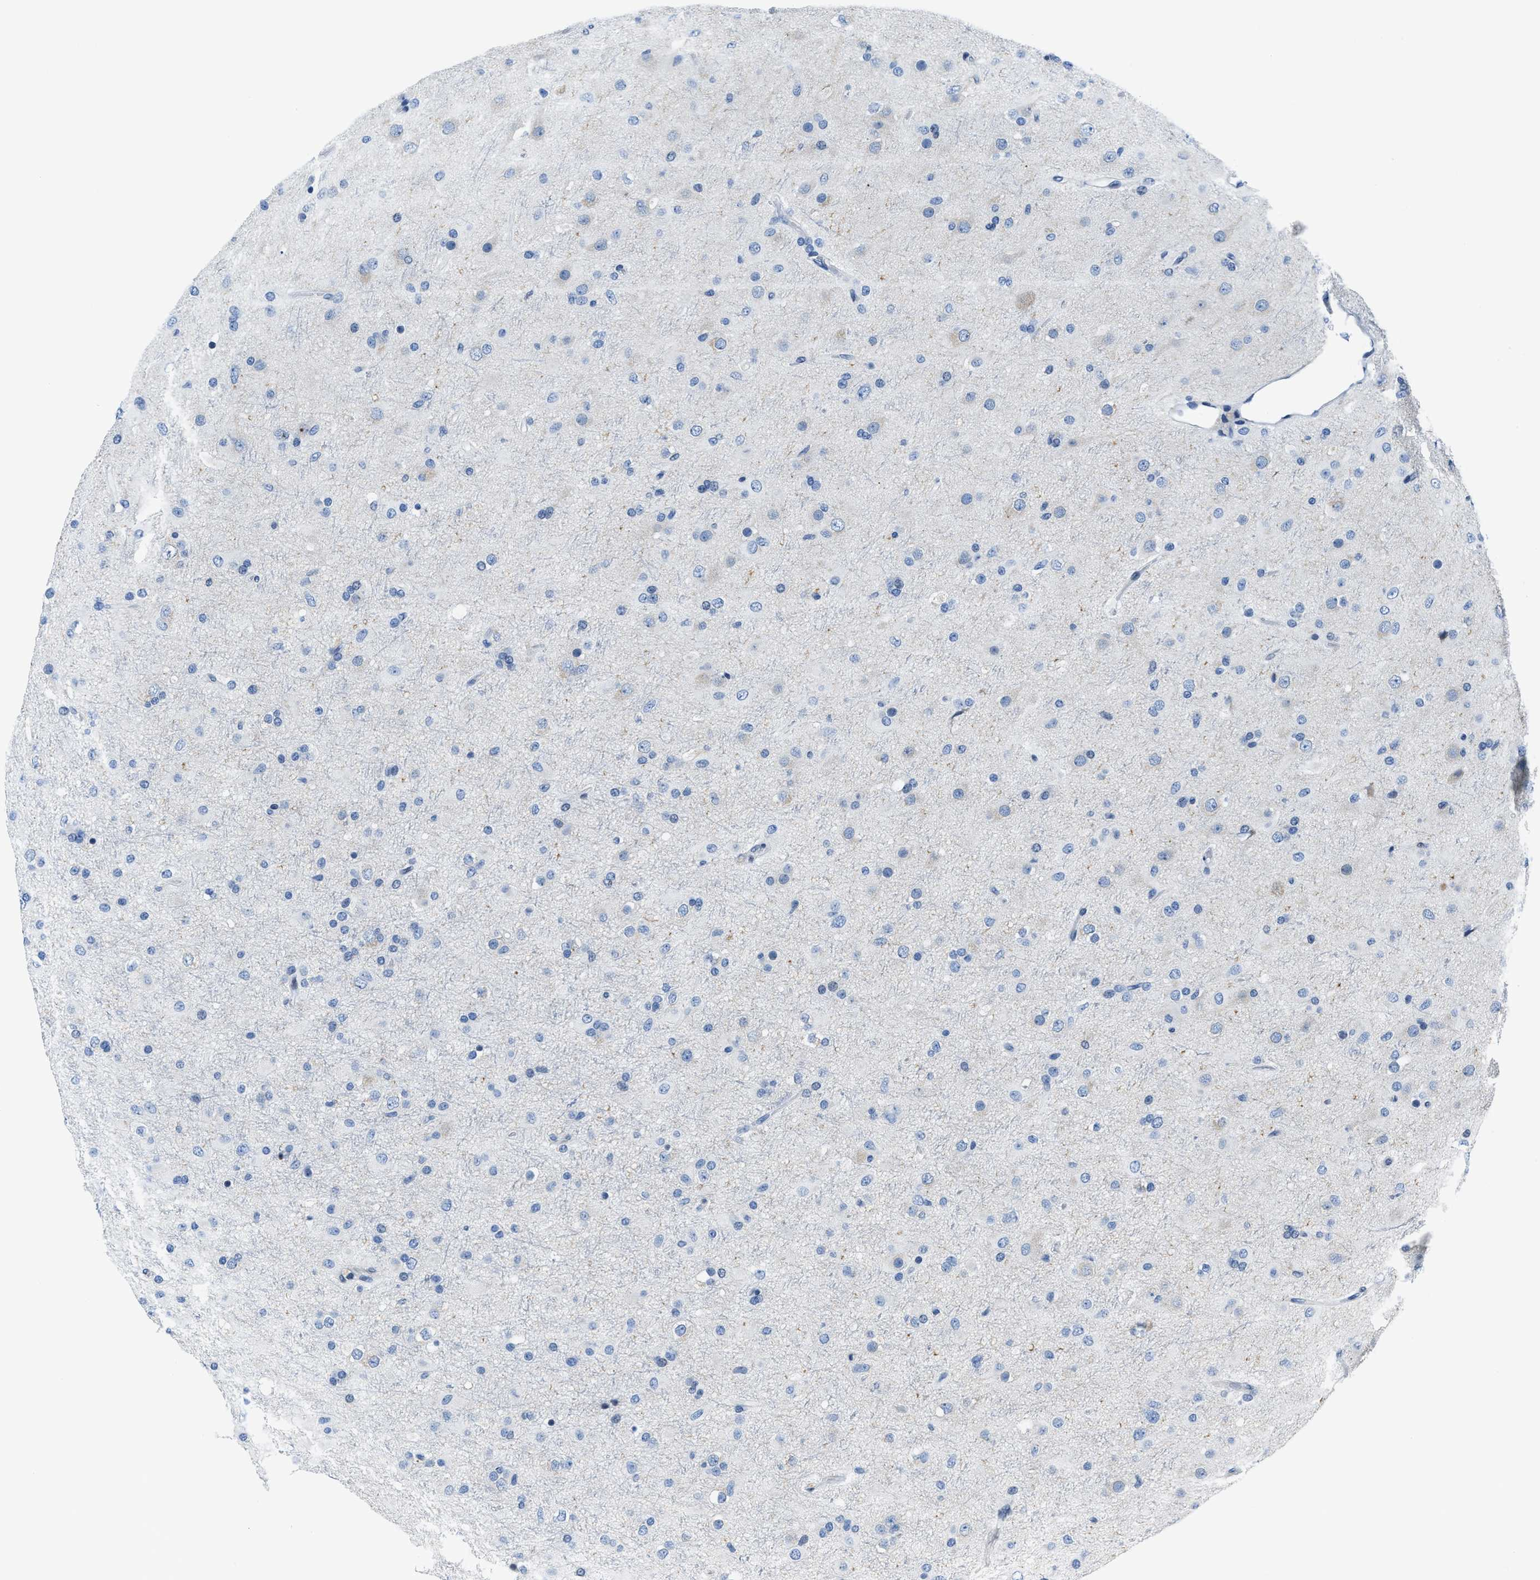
{"staining": {"intensity": "negative", "quantity": "none", "location": "none"}, "tissue": "glioma", "cell_type": "Tumor cells", "image_type": "cancer", "snomed": [{"axis": "morphology", "description": "Glioma, malignant, Low grade"}, {"axis": "topography", "description": "Brain"}], "caption": "Glioma was stained to show a protein in brown. There is no significant expression in tumor cells.", "gene": "ASZ1", "patient": {"sex": "male", "age": 65}}